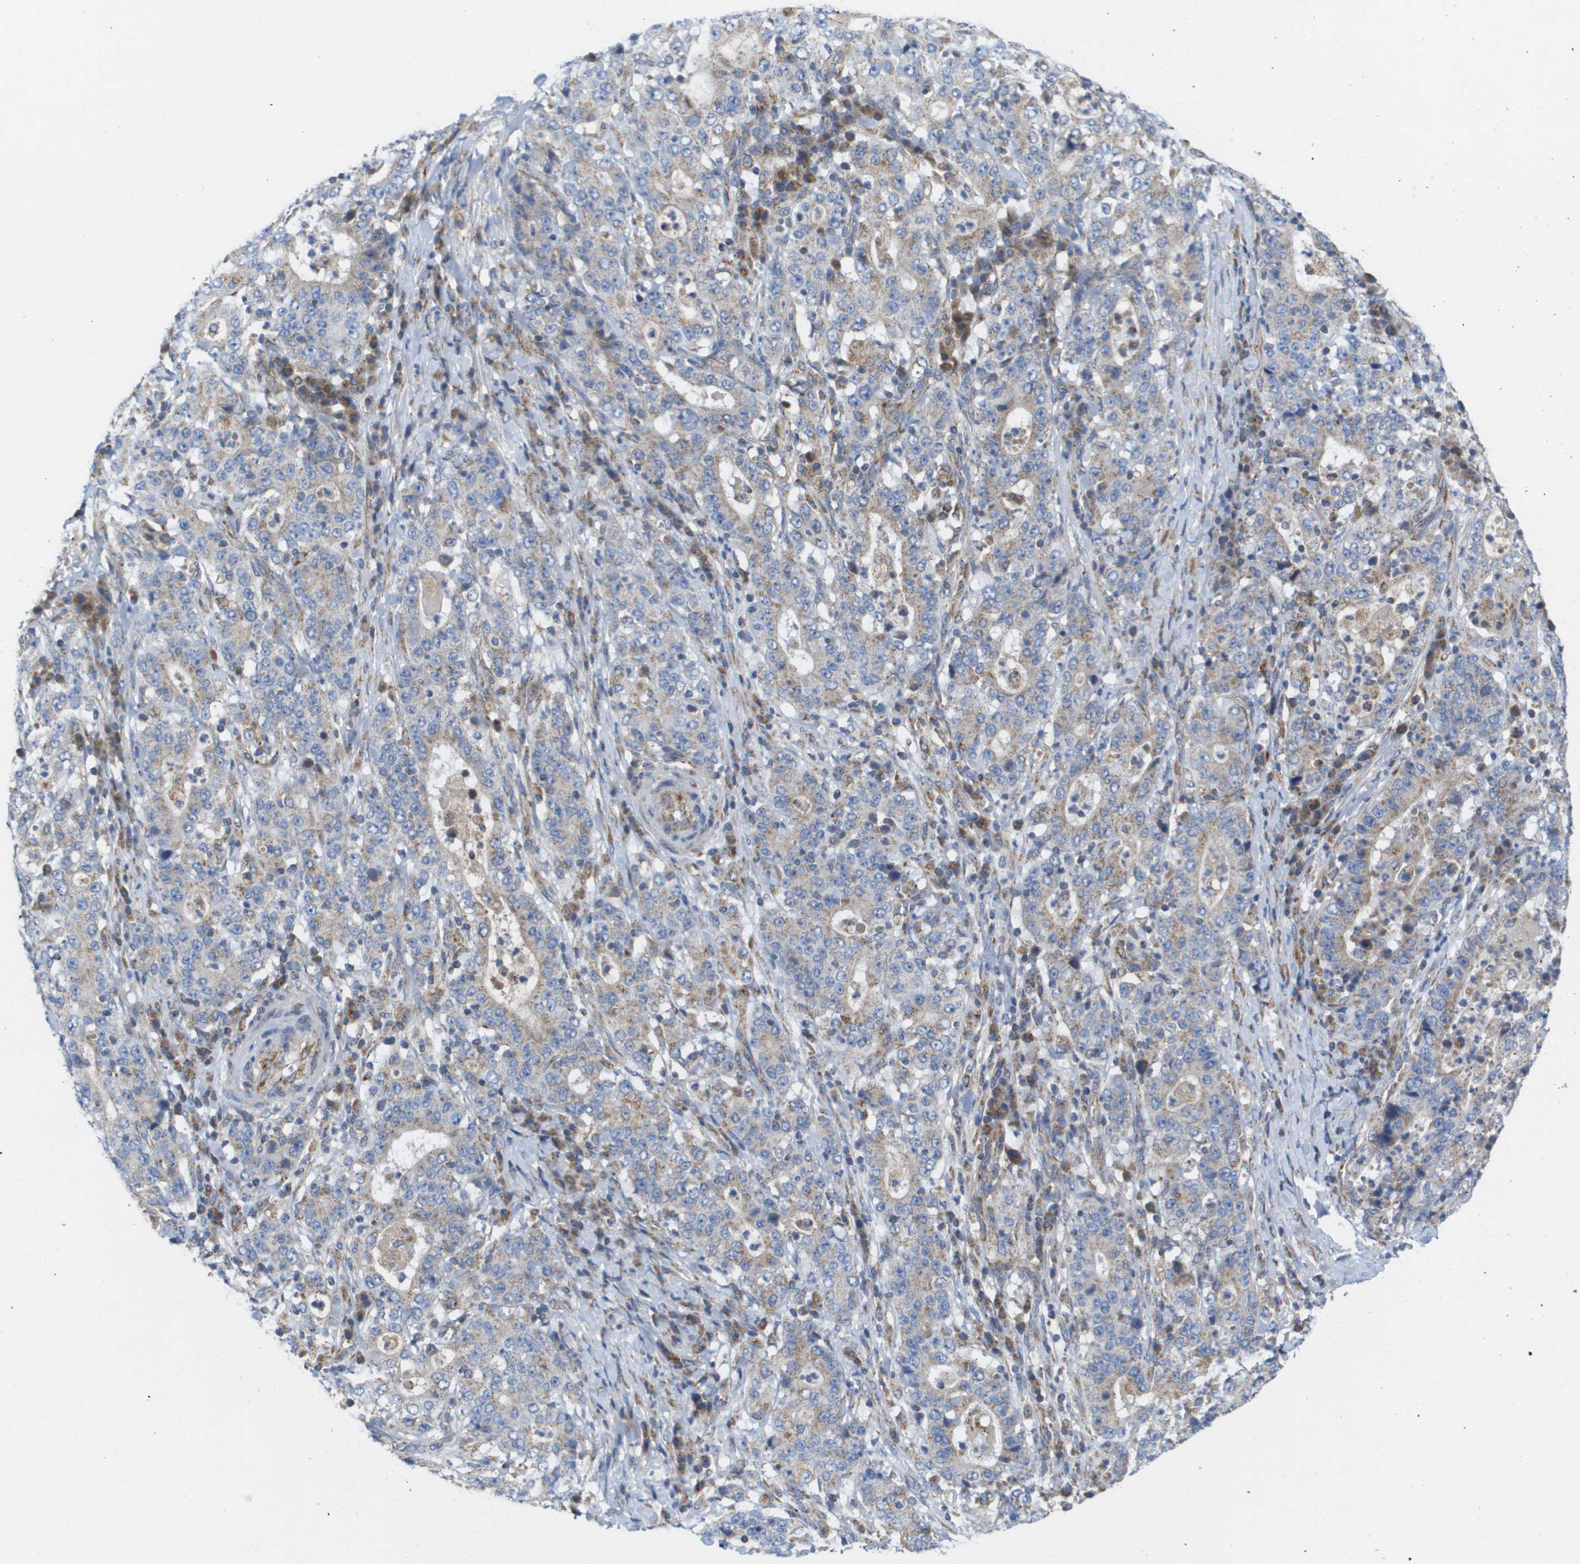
{"staining": {"intensity": "weak", "quantity": ">75%", "location": "cytoplasmic/membranous"}, "tissue": "stomach cancer", "cell_type": "Tumor cells", "image_type": "cancer", "snomed": [{"axis": "morphology", "description": "Normal tissue, NOS"}, {"axis": "morphology", "description": "Adenocarcinoma, NOS"}, {"axis": "topography", "description": "Stomach, upper"}, {"axis": "topography", "description": "Stomach"}], "caption": "Approximately >75% of tumor cells in stomach adenocarcinoma reveal weak cytoplasmic/membranous protein expression as visualized by brown immunohistochemical staining.", "gene": "FIS1", "patient": {"sex": "male", "age": 59}}